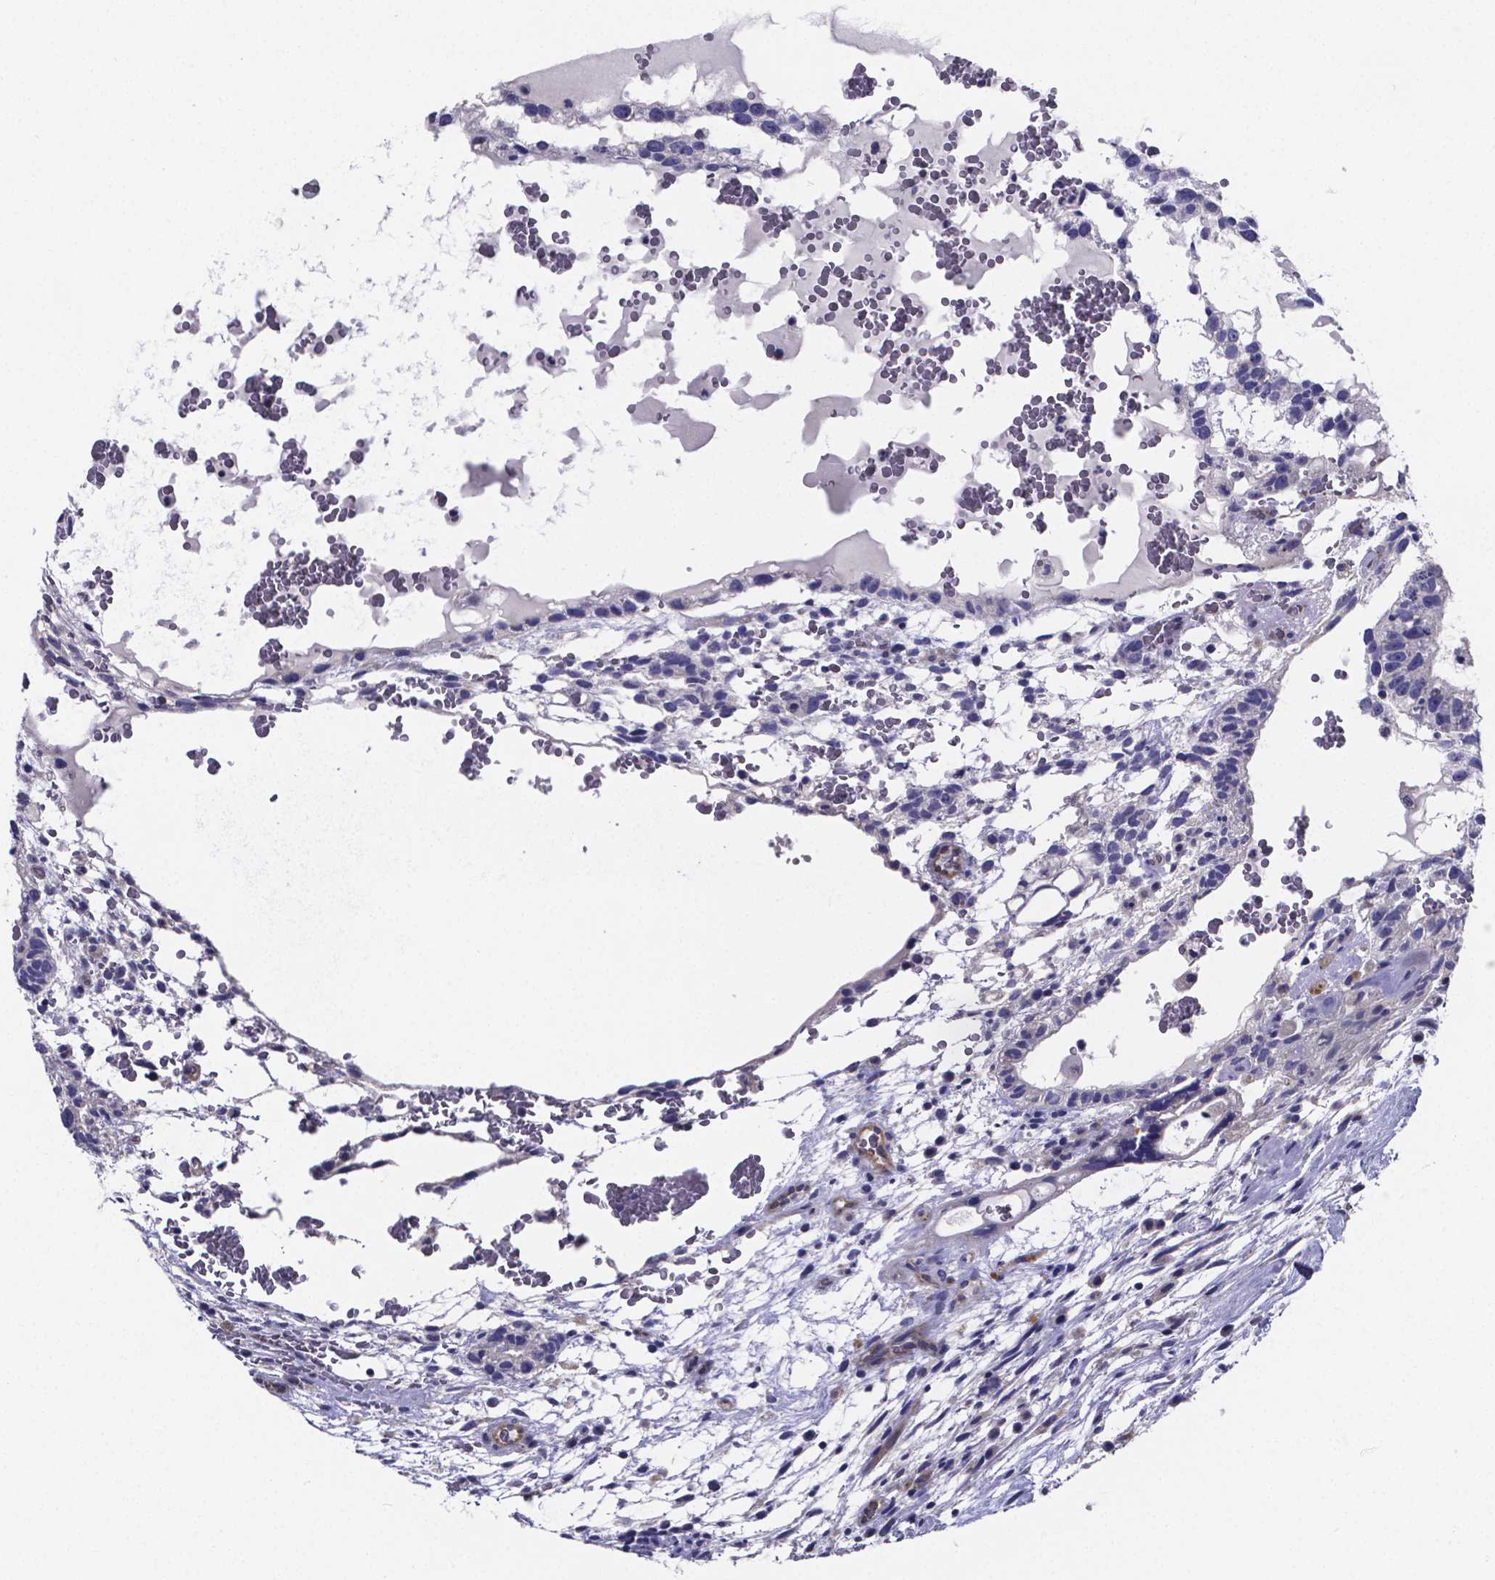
{"staining": {"intensity": "negative", "quantity": "none", "location": "none"}, "tissue": "testis cancer", "cell_type": "Tumor cells", "image_type": "cancer", "snomed": [{"axis": "morphology", "description": "Normal tissue, NOS"}, {"axis": "morphology", "description": "Carcinoma, Embryonal, NOS"}, {"axis": "topography", "description": "Testis"}], "caption": "Tumor cells are negative for brown protein staining in testis embryonal carcinoma.", "gene": "SFRP4", "patient": {"sex": "male", "age": 32}}